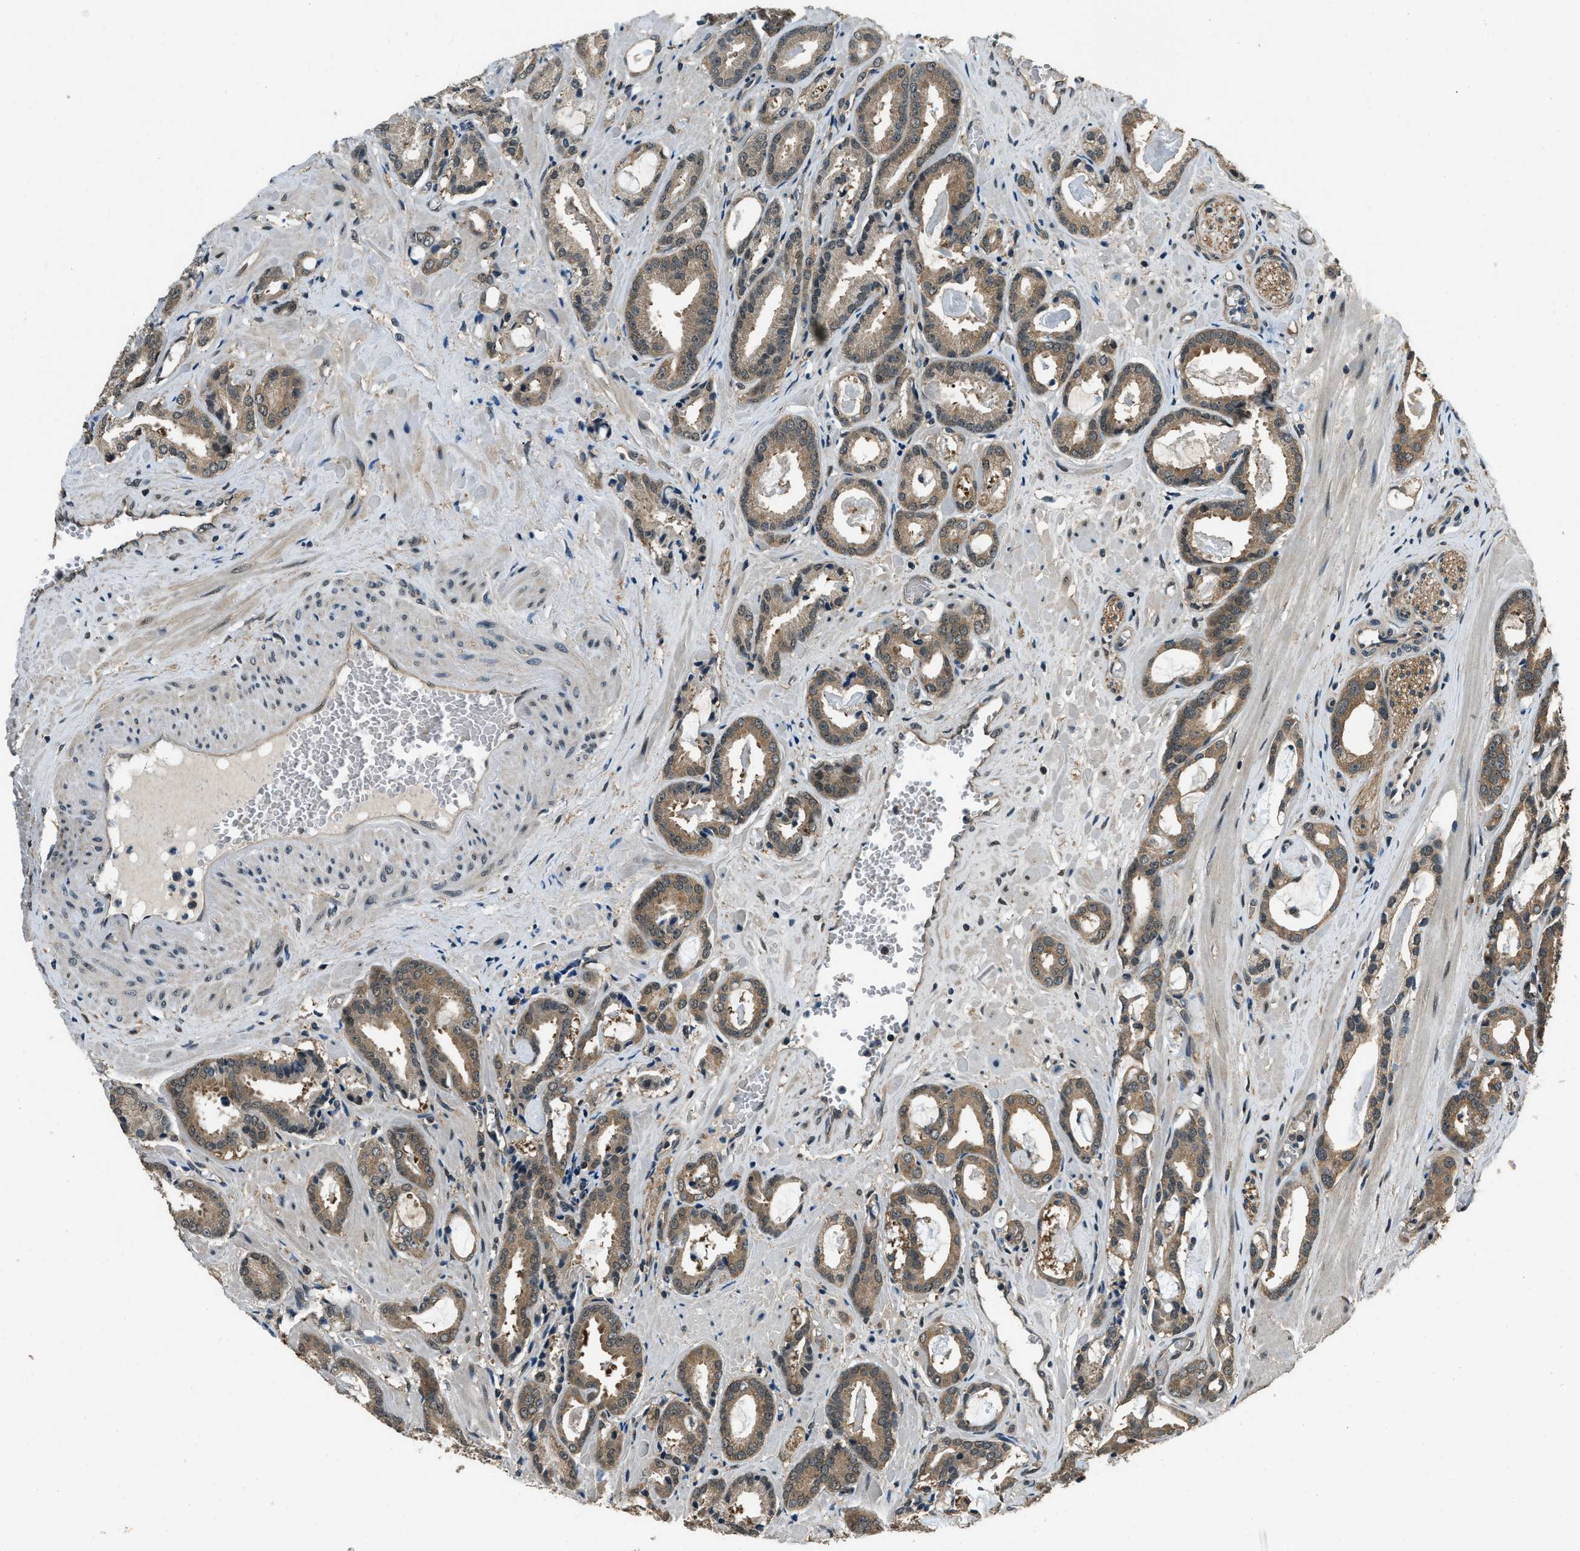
{"staining": {"intensity": "moderate", "quantity": ">75%", "location": "cytoplasmic/membranous"}, "tissue": "prostate cancer", "cell_type": "Tumor cells", "image_type": "cancer", "snomed": [{"axis": "morphology", "description": "Adenocarcinoma, Low grade"}, {"axis": "topography", "description": "Prostate"}], "caption": "Immunohistochemistry (IHC) of prostate cancer (adenocarcinoma (low-grade)) displays medium levels of moderate cytoplasmic/membranous positivity in about >75% of tumor cells.", "gene": "NUDCD3", "patient": {"sex": "male", "age": 53}}